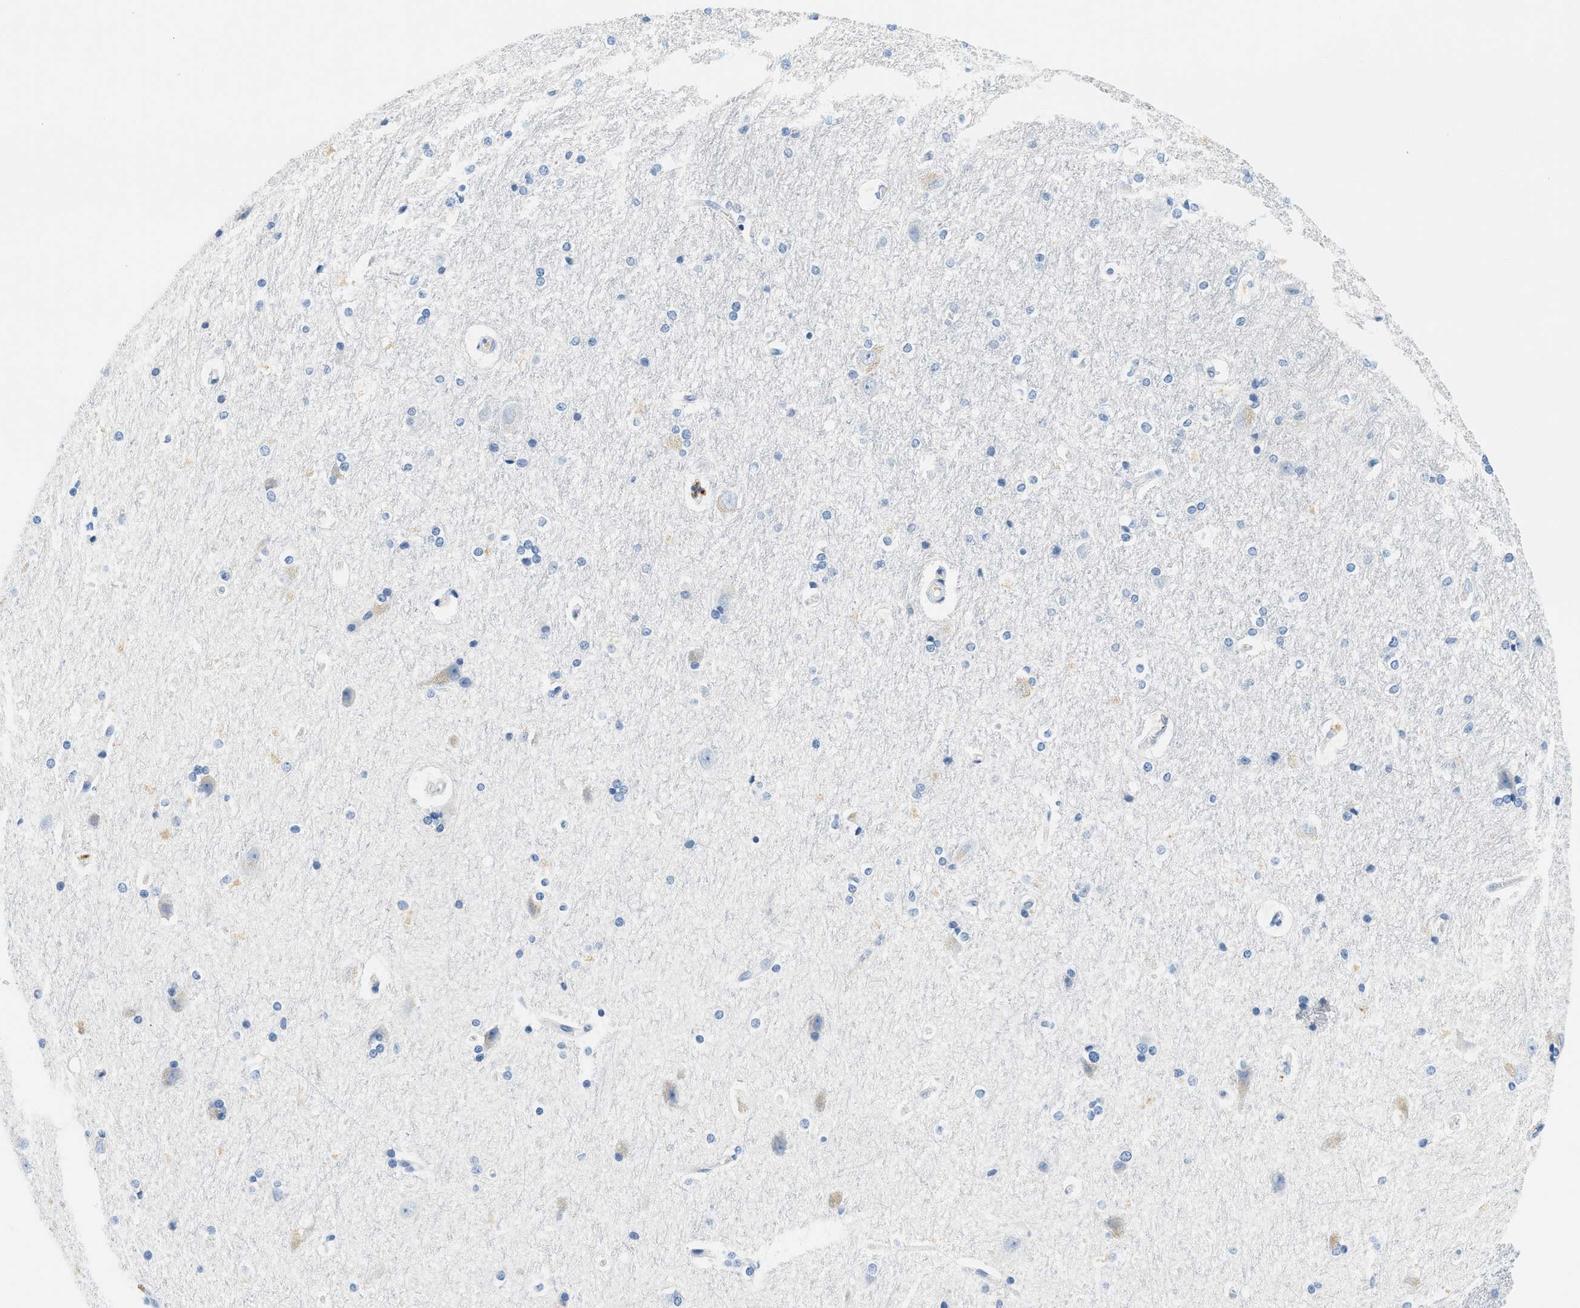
{"staining": {"intensity": "negative", "quantity": "none", "location": "none"}, "tissue": "hippocampus", "cell_type": "Glial cells", "image_type": "normal", "snomed": [{"axis": "morphology", "description": "Normal tissue, NOS"}, {"axis": "topography", "description": "Hippocampus"}], "caption": "An IHC micrograph of normal hippocampus is shown. There is no staining in glial cells of hippocampus. (DAB (3,3'-diaminobenzidine) immunohistochemistry (IHC) with hematoxylin counter stain).", "gene": "STXBP2", "patient": {"sex": "female", "age": 19}}